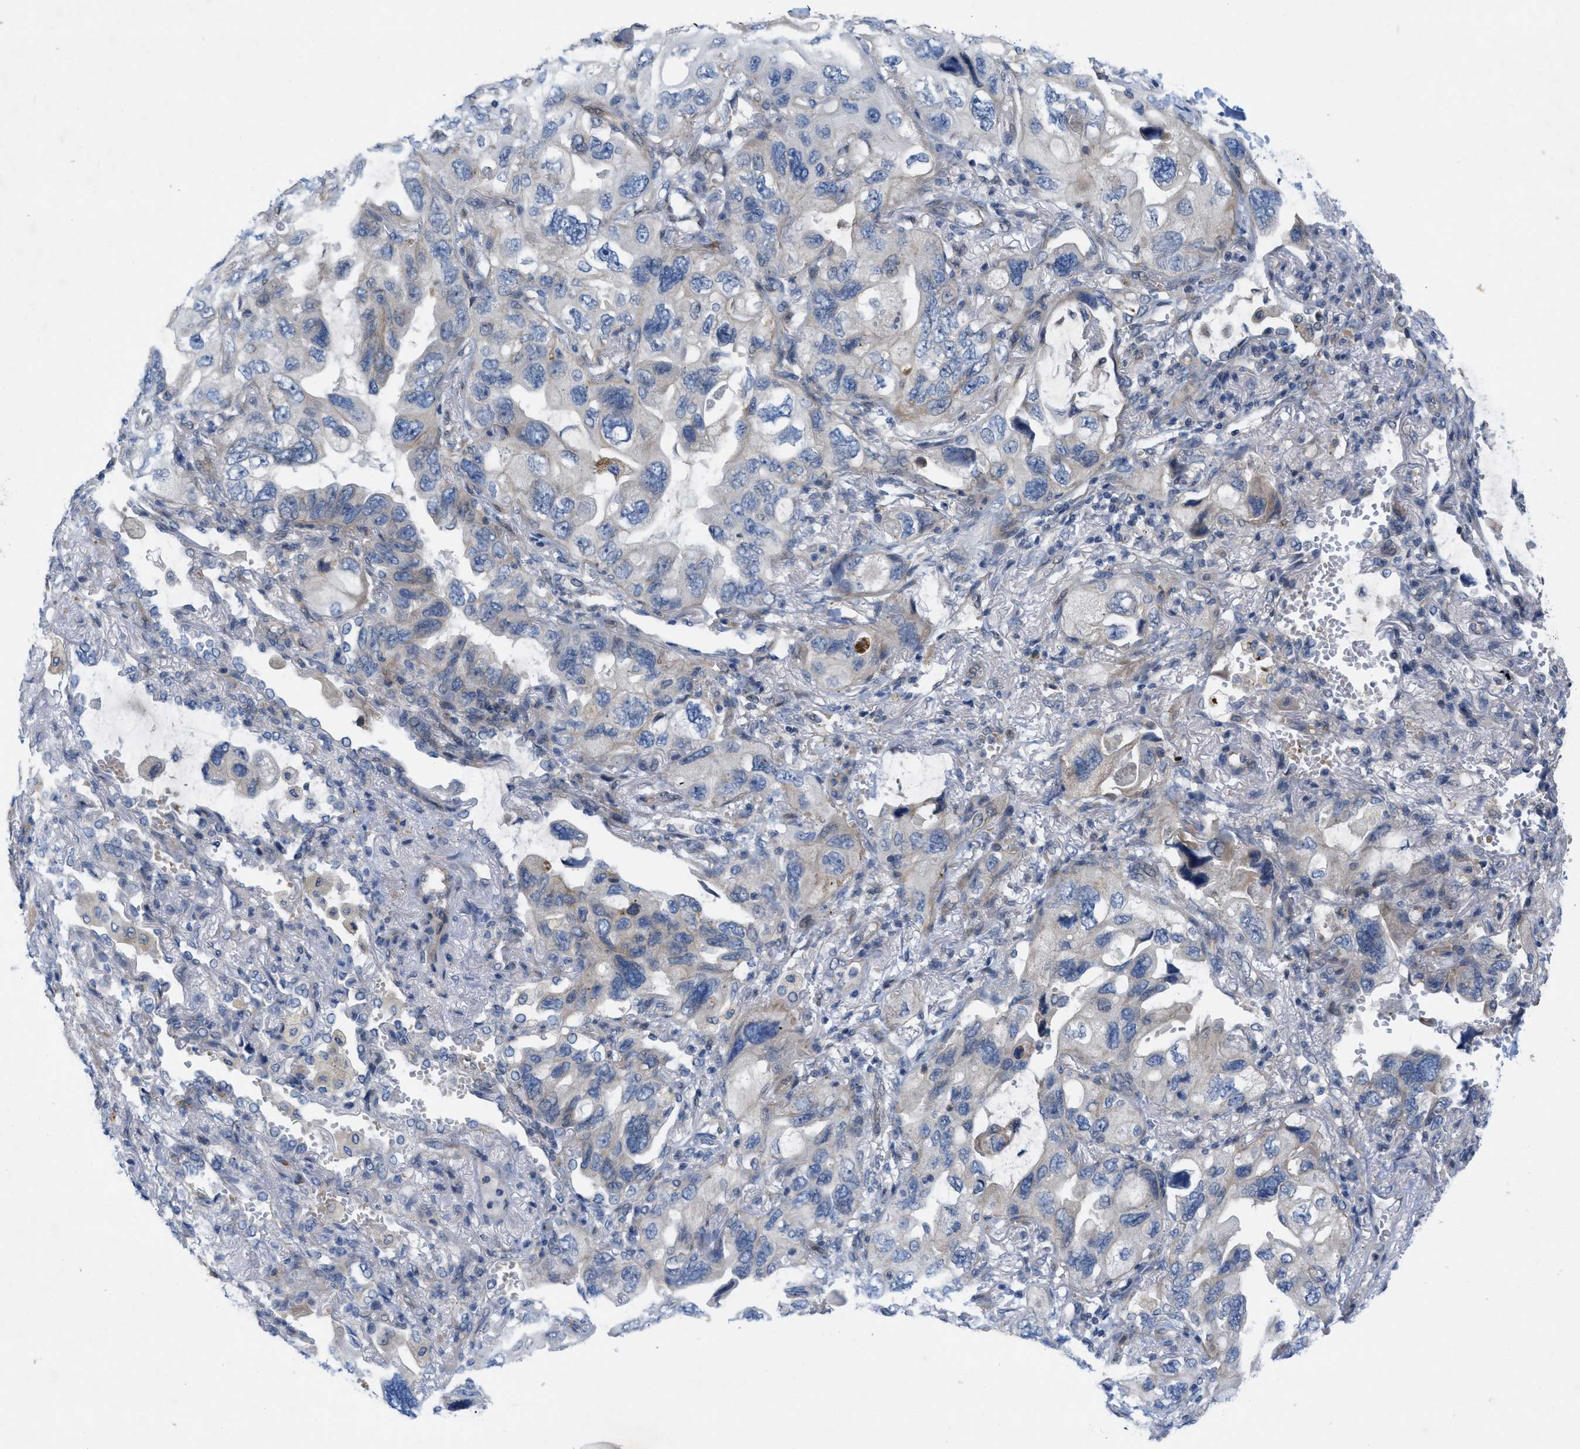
{"staining": {"intensity": "negative", "quantity": "none", "location": "none"}, "tissue": "lung cancer", "cell_type": "Tumor cells", "image_type": "cancer", "snomed": [{"axis": "morphology", "description": "Squamous cell carcinoma, NOS"}, {"axis": "topography", "description": "Lung"}], "caption": "The immunohistochemistry (IHC) micrograph has no significant expression in tumor cells of lung cancer (squamous cell carcinoma) tissue.", "gene": "NDEL1", "patient": {"sex": "female", "age": 73}}